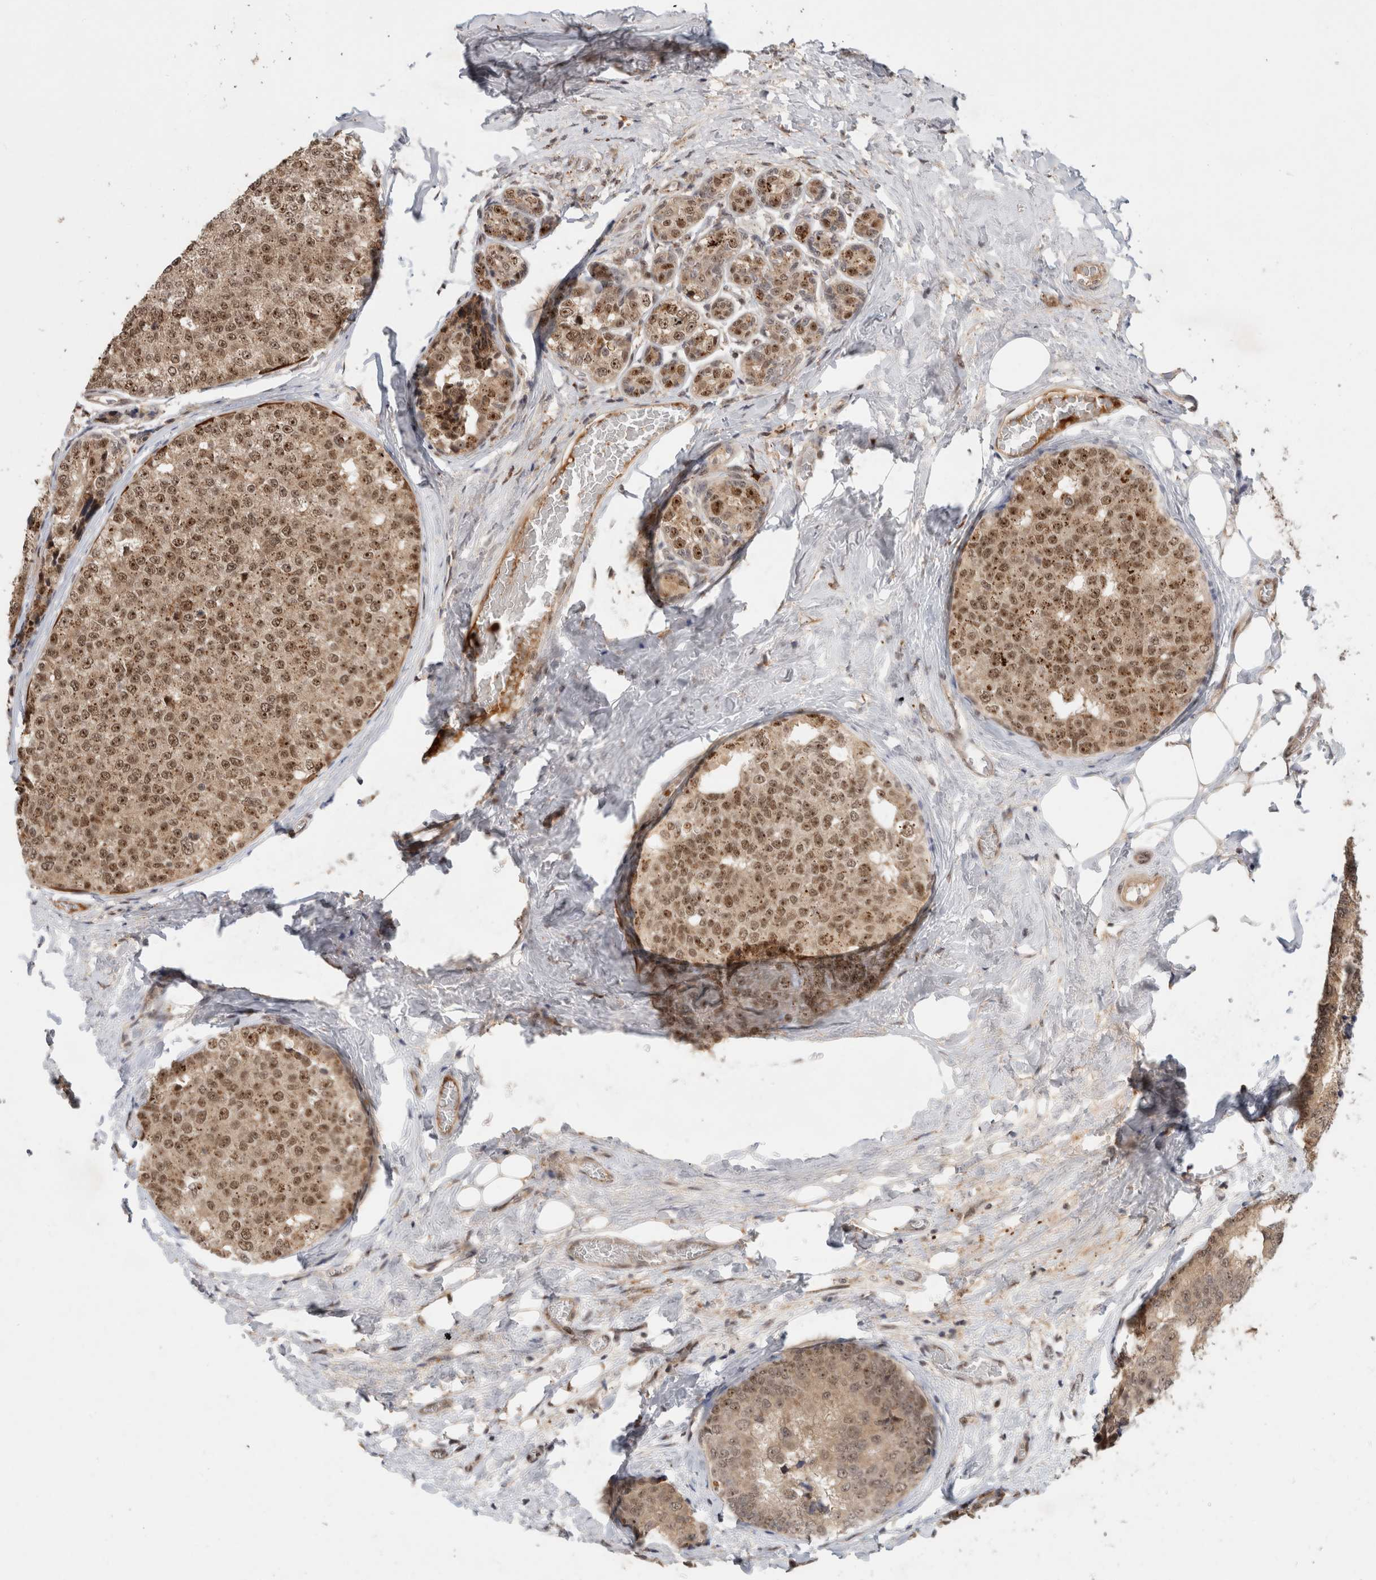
{"staining": {"intensity": "moderate", "quantity": ">75%", "location": "cytoplasmic/membranous,nuclear"}, "tissue": "breast cancer", "cell_type": "Tumor cells", "image_type": "cancer", "snomed": [{"axis": "morphology", "description": "Normal tissue, NOS"}, {"axis": "morphology", "description": "Duct carcinoma"}, {"axis": "topography", "description": "Breast"}], "caption": "Moderate cytoplasmic/membranous and nuclear protein expression is seen in approximately >75% of tumor cells in breast invasive ductal carcinoma. Nuclei are stained in blue.", "gene": "MPHOSPH6", "patient": {"sex": "female", "age": 43}}